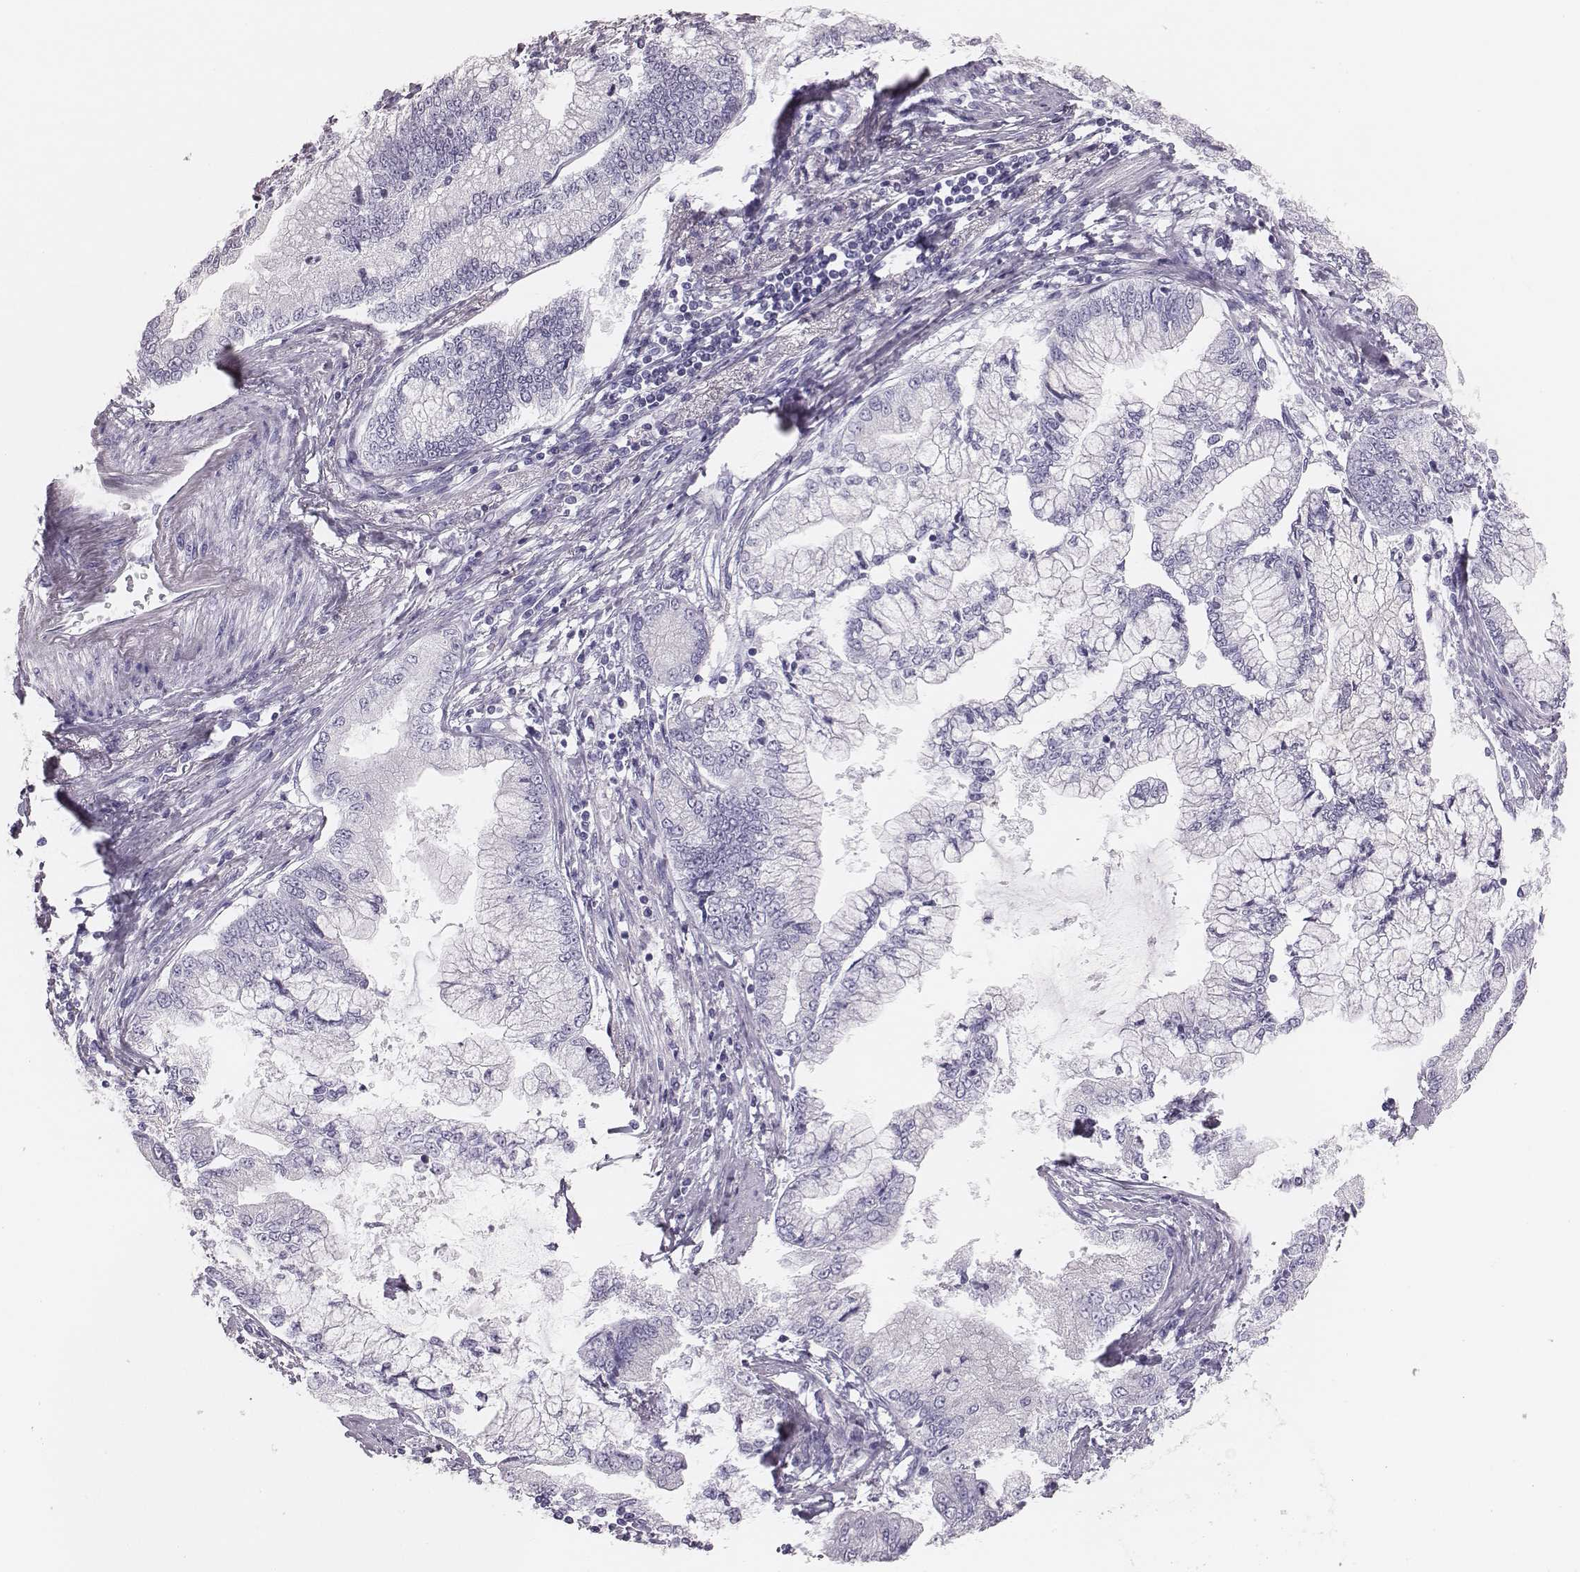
{"staining": {"intensity": "negative", "quantity": "none", "location": "none"}, "tissue": "stomach cancer", "cell_type": "Tumor cells", "image_type": "cancer", "snomed": [{"axis": "morphology", "description": "Adenocarcinoma, NOS"}, {"axis": "topography", "description": "Stomach, upper"}], "caption": "This is an immunohistochemistry (IHC) image of human stomach adenocarcinoma. There is no staining in tumor cells.", "gene": "H1-6", "patient": {"sex": "female", "age": 74}}